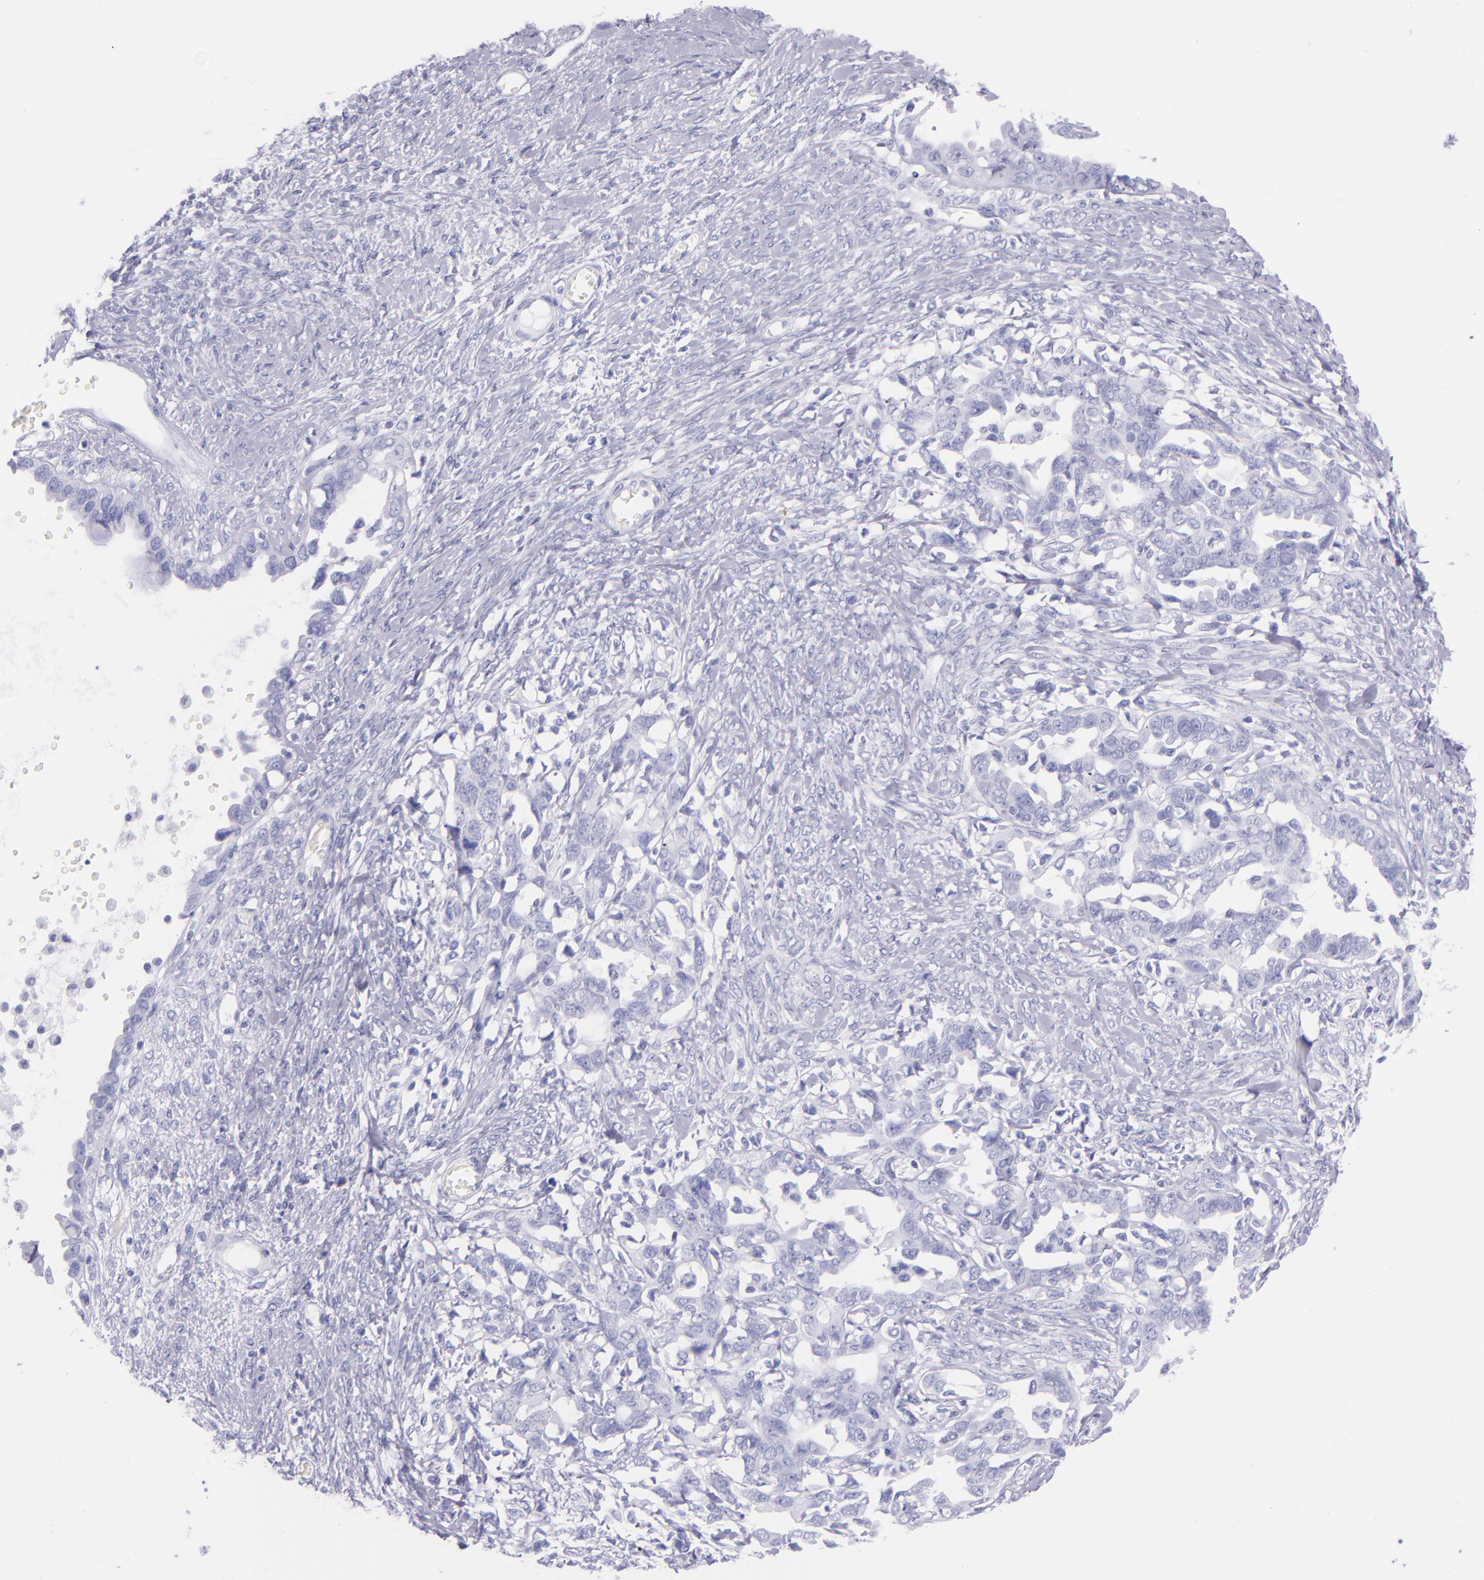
{"staining": {"intensity": "negative", "quantity": "none", "location": "none"}, "tissue": "ovarian cancer", "cell_type": "Tumor cells", "image_type": "cancer", "snomed": [{"axis": "morphology", "description": "Cystadenocarcinoma, serous, NOS"}, {"axis": "topography", "description": "Ovary"}], "caption": "IHC micrograph of neoplastic tissue: ovarian cancer stained with DAB demonstrates no significant protein staining in tumor cells.", "gene": "SFTPB", "patient": {"sex": "female", "age": 69}}